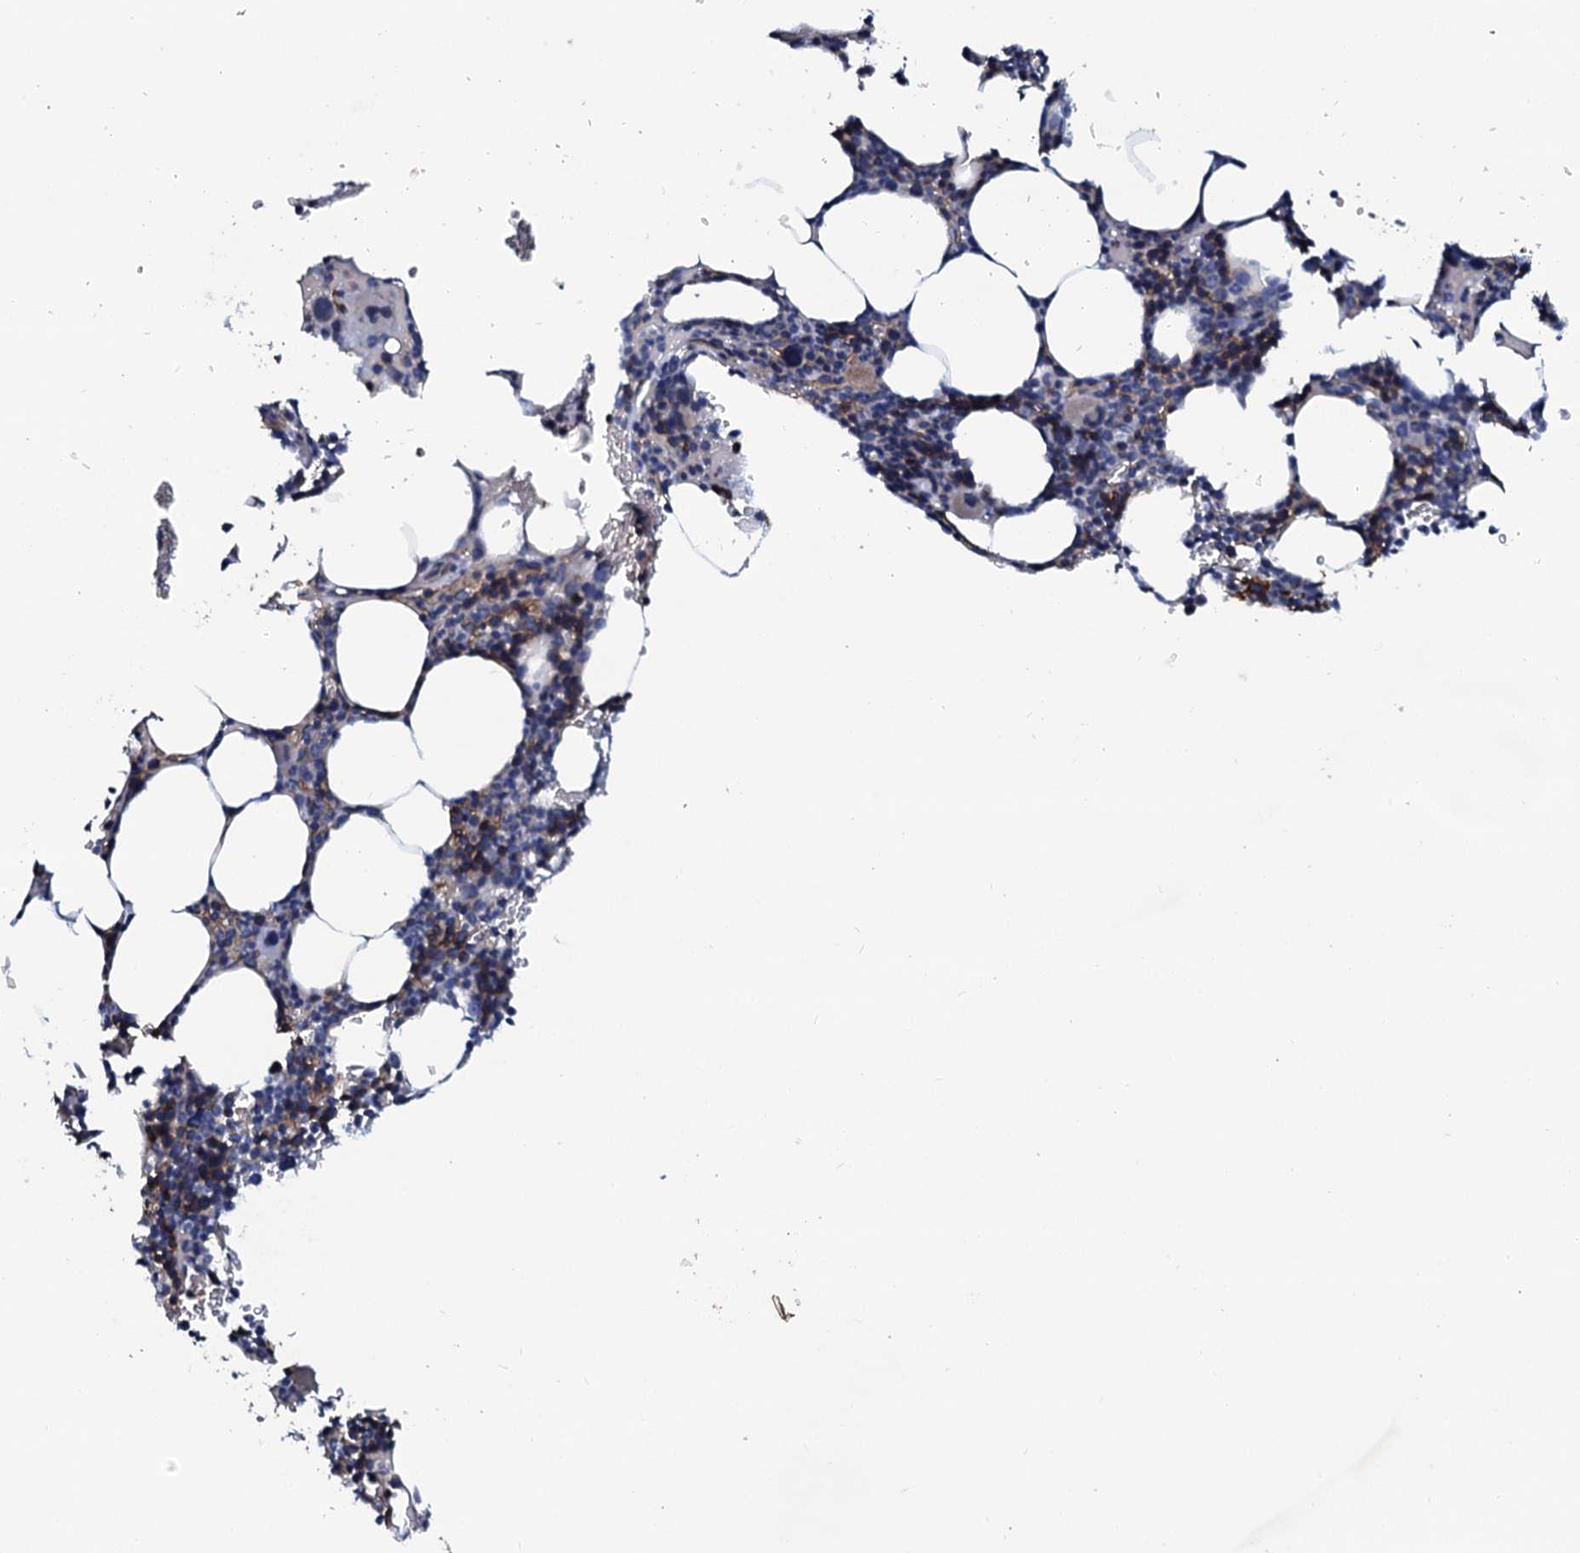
{"staining": {"intensity": "moderate", "quantity": "<25%", "location": "cytoplasmic/membranous"}, "tissue": "bone marrow", "cell_type": "Hematopoietic cells", "image_type": "normal", "snomed": [{"axis": "morphology", "description": "Normal tissue, NOS"}, {"axis": "topography", "description": "Bone marrow"}], "caption": "Immunohistochemistry (DAB (3,3'-diaminobenzidine)) staining of normal human bone marrow exhibits moderate cytoplasmic/membranous protein expression in approximately <25% of hematopoietic cells. (Brightfield microscopy of DAB IHC at high magnification).", "gene": "C10orf88", "patient": {"sex": "female", "age": 77}}